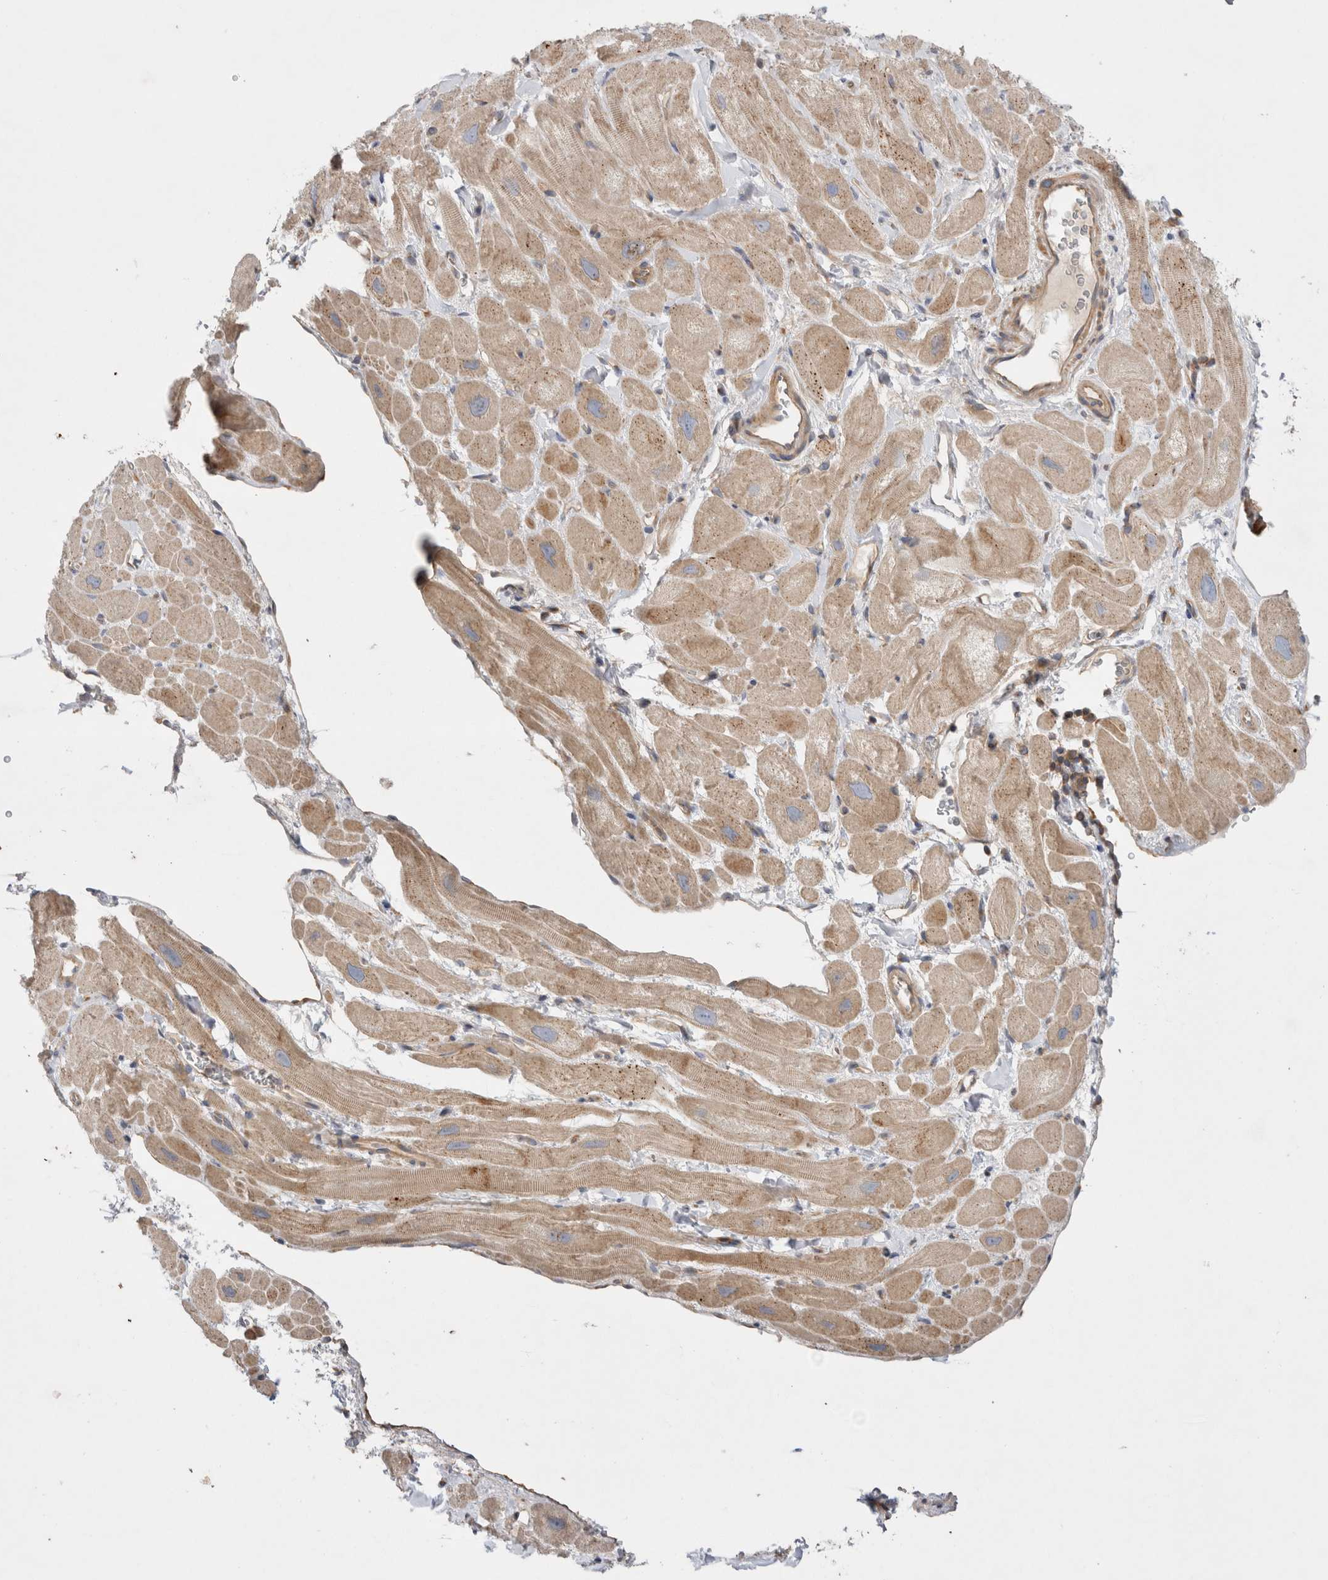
{"staining": {"intensity": "weak", "quantity": ">75%", "location": "cytoplasmic/membranous"}, "tissue": "heart muscle", "cell_type": "Cardiomyocytes", "image_type": "normal", "snomed": [{"axis": "morphology", "description": "Normal tissue, NOS"}, {"axis": "topography", "description": "Heart"}], "caption": "Brown immunohistochemical staining in normal human heart muscle demonstrates weak cytoplasmic/membranous staining in about >75% of cardiomyocytes. Using DAB (3,3'-diaminobenzidine) (brown) and hematoxylin (blue) stains, captured at high magnification using brightfield microscopy.", "gene": "PDCD10", "patient": {"sex": "male", "age": 49}}